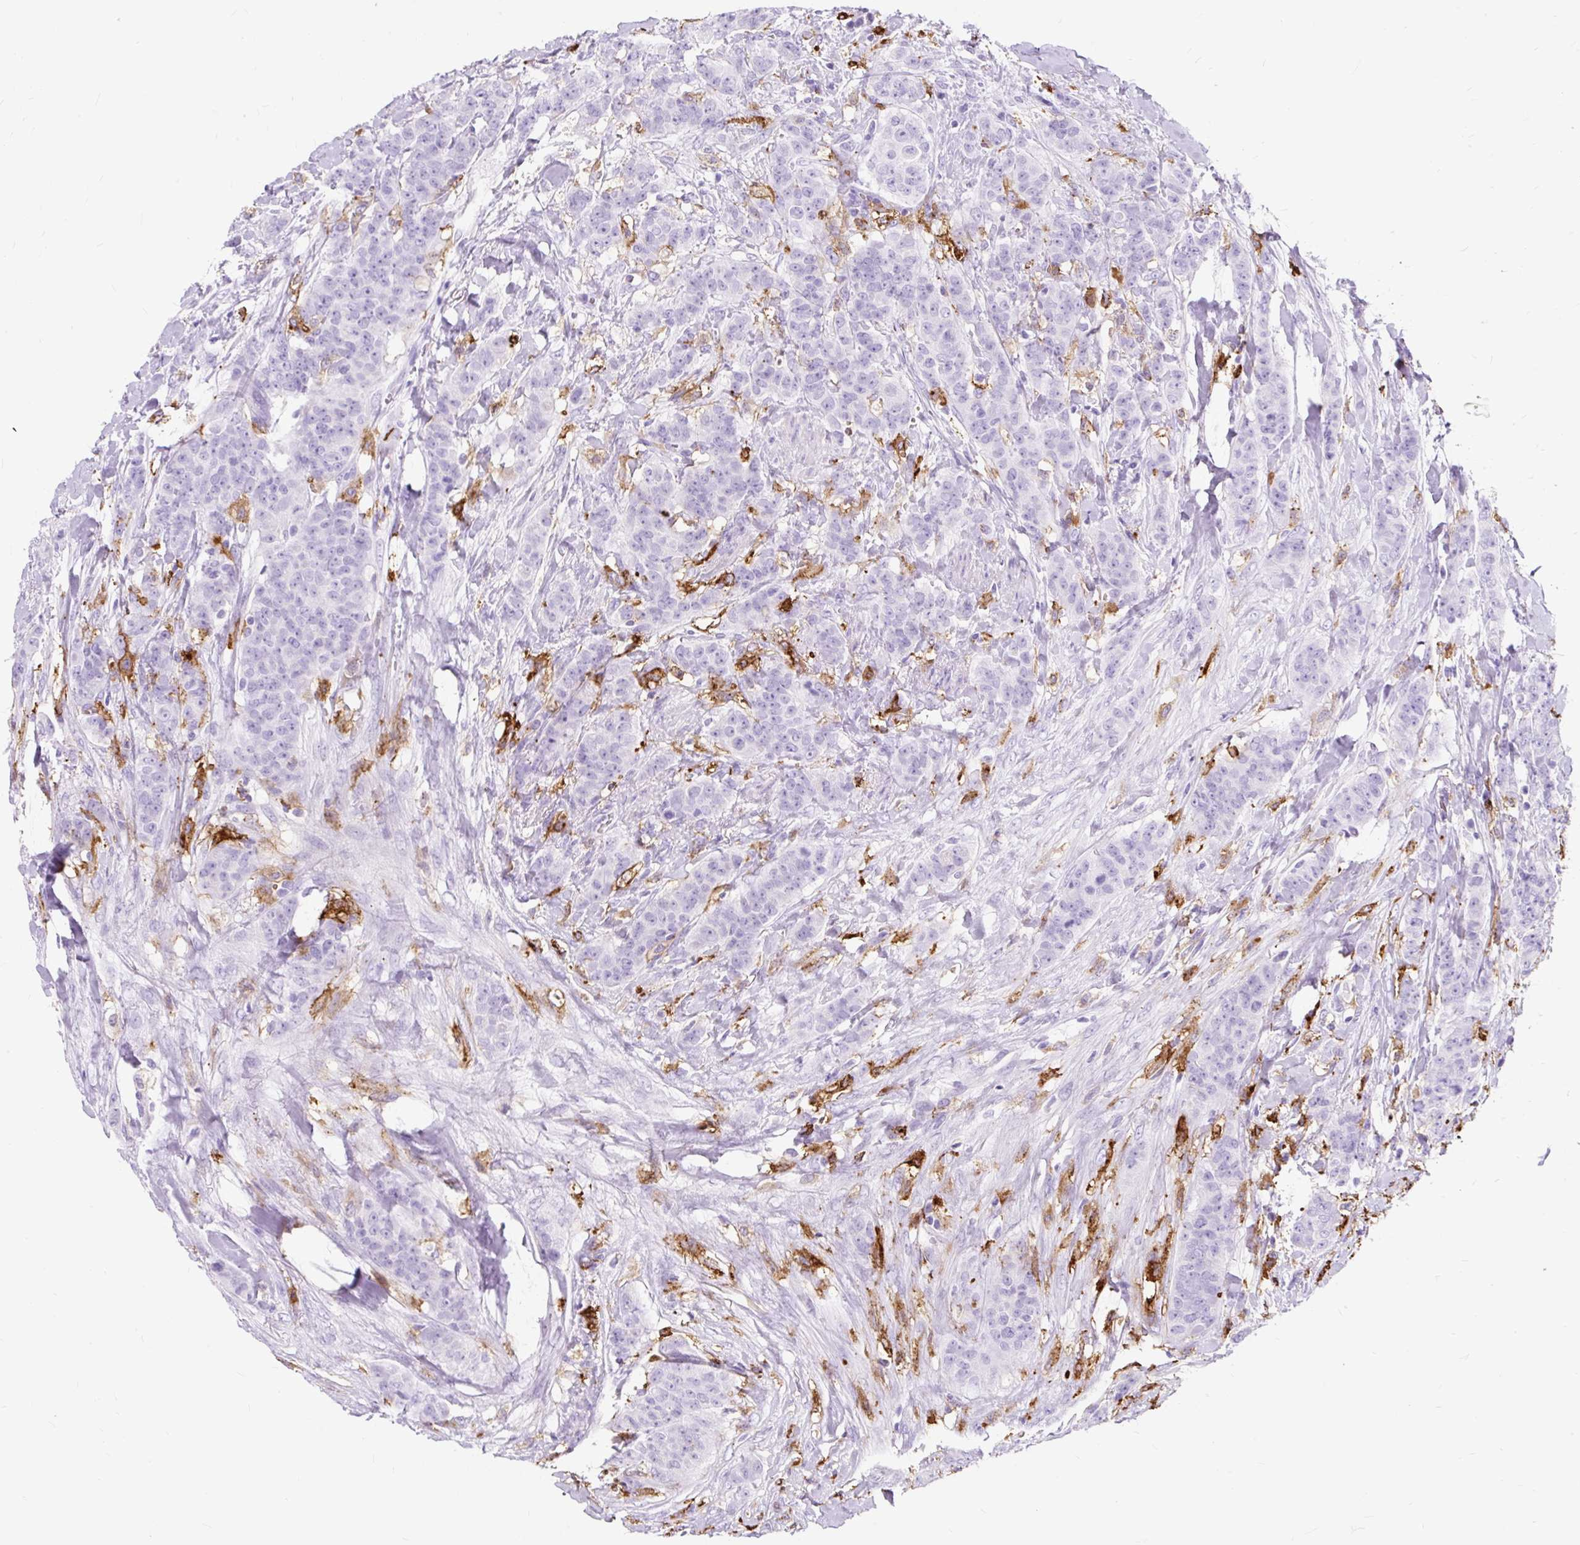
{"staining": {"intensity": "negative", "quantity": "none", "location": "none"}, "tissue": "breast cancer", "cell_type": "Tumor cells", "image_type": "cancer", "snomed": [{"axis": "morphology", "description": "Duct carcinoma"}, {"axis": "topography", "description": "Breast"}], "caption": "Immunohistochemistry (IHC) histopathology image of human breast cancer (infiltrating ductal carcinoma) stained for a protein (brown), which exhibits no expression in tumor cells.", "gene": "HLA-DRA", "patient": {"sex": "female", "age": 40}}